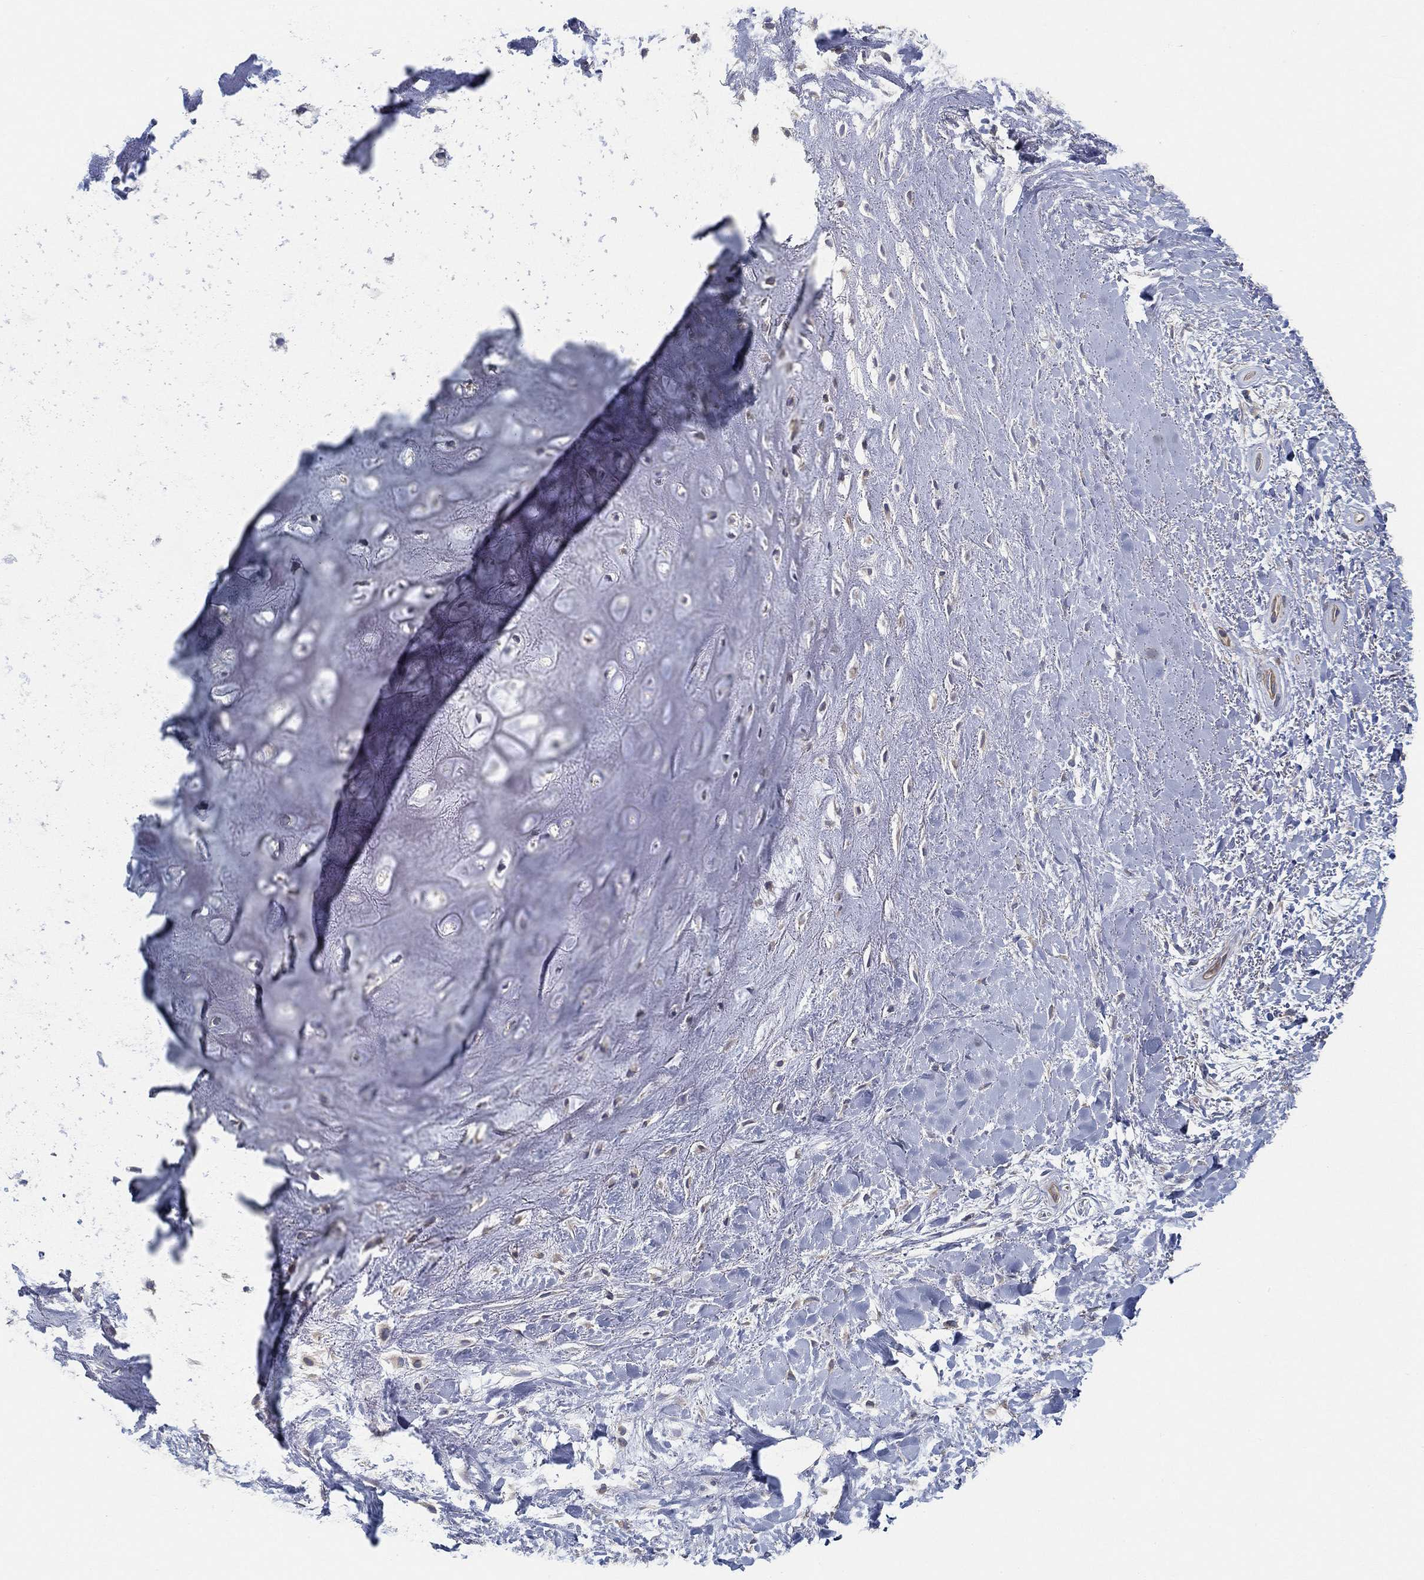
{"staining": {"intensity": "negative", "quantity": "none", "location": "none"}, "tissue": "adipose tissue", "cell_type": "Adipocytes", "image_type": "normal", "snomed": [{"axis": "morphology", "description": "Normal tissue, NOS"}, {"axis": "morphology", "description": "Squamous cell carcinoma, NOS"}, {"axis": "topography", "description": "Cartilage tissue"}, {"axis": "topography", "description": "Head-Neck"}], "caption": "This is an IHC micrograph of normal human adipose tissue. There is no staining in adipocytes.", "gene": "BBOF1", "patient": {"sex": "male", "age": 62}}